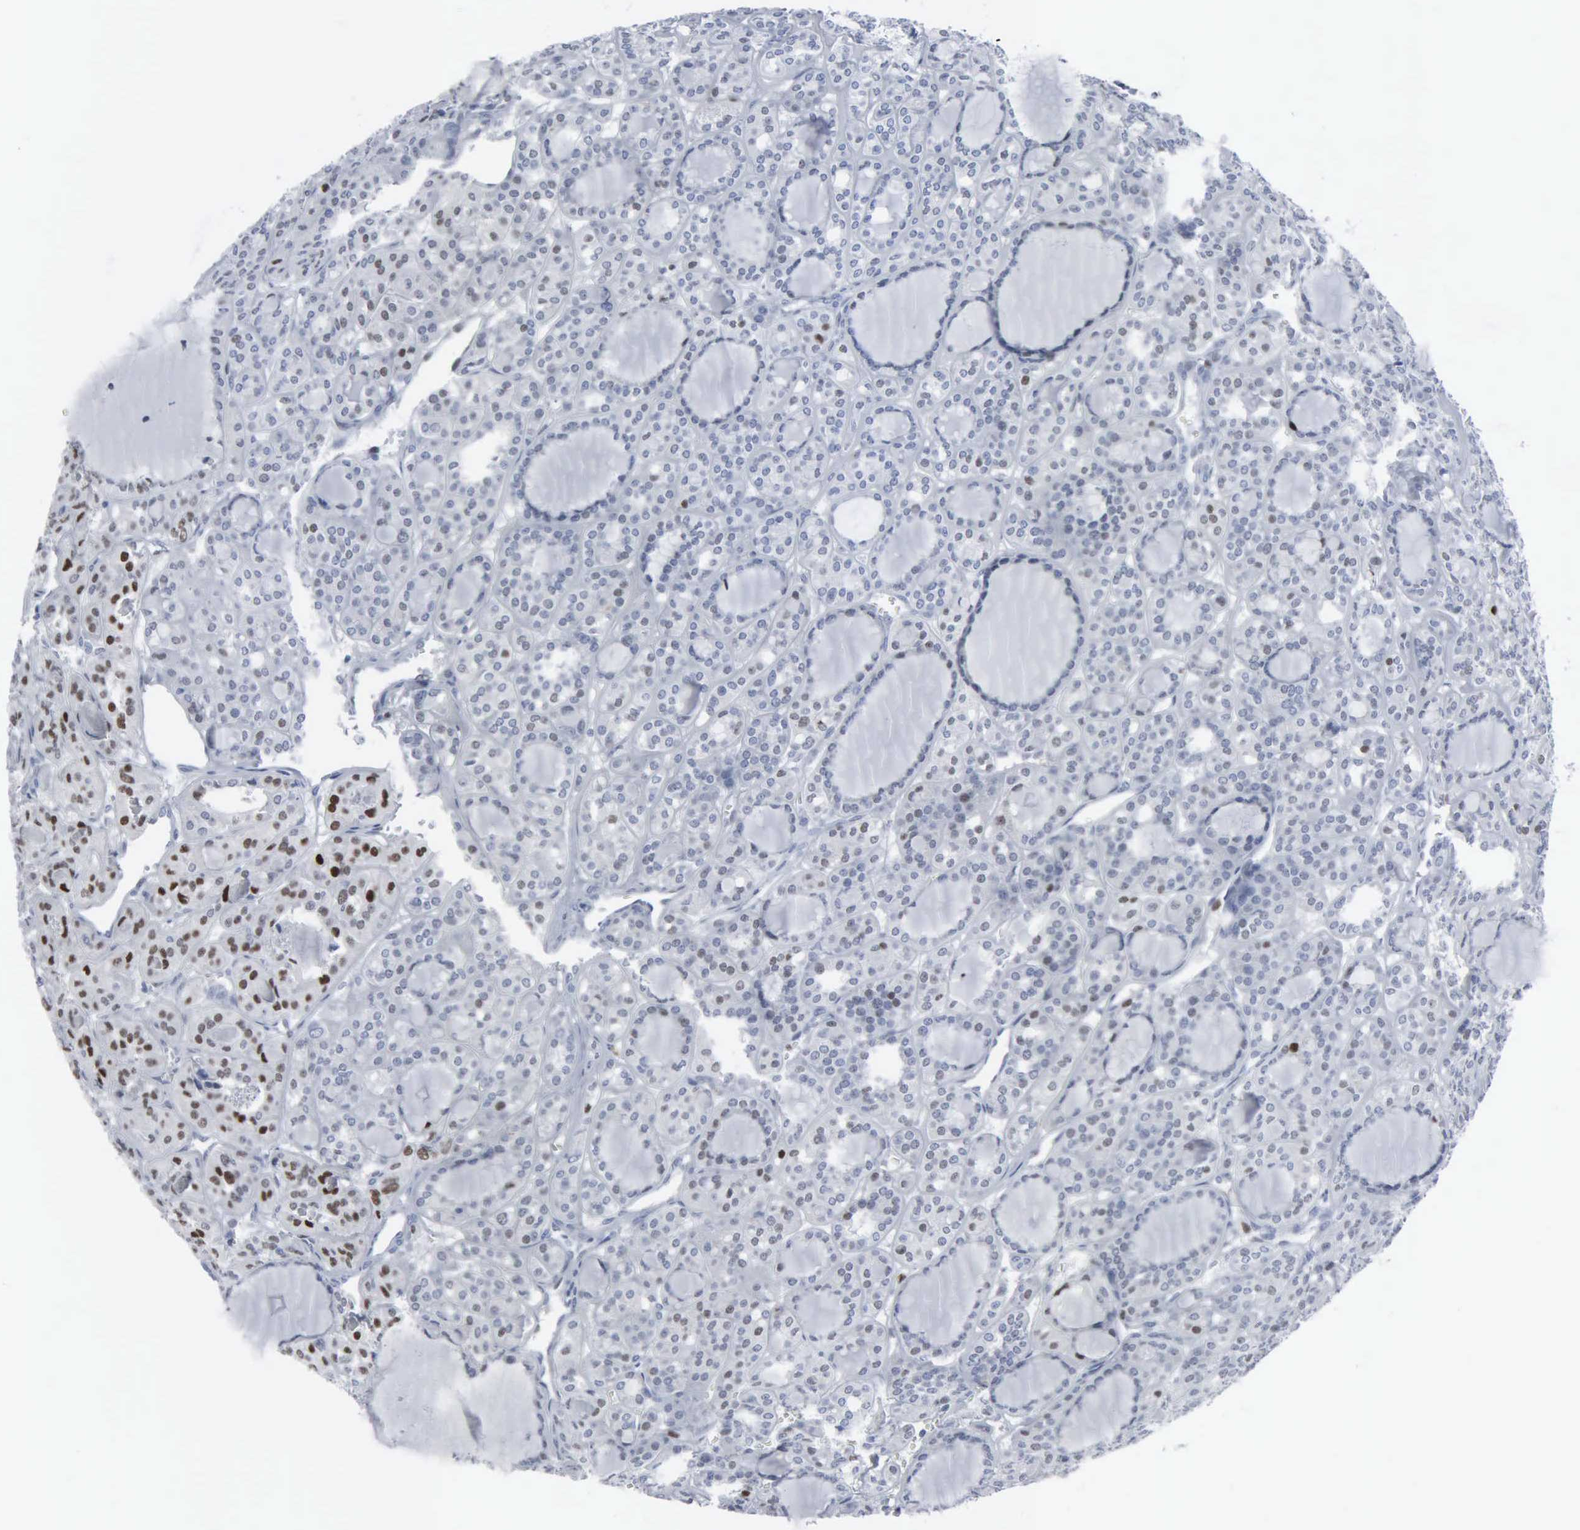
{"staining": {"intensity": "strong", "quantity": "25%-75%", "location": "nuclear"}, "tissue": "thyroid cancer", "cell_type": "Tumor cells", "image_type": "cancer", "snomed": [{"axis": "morphology", "description": "Follicular adenoma carcinoma, NOS"}, {"axis": "topography", "description": "Thyroid gland"}], "caption": "High-magnification brightfield microscopy of follicular adenoma carcinoma (thyroid) stained with DAB (brown) and counterstained with hematoxylin (blue). tumor cells exhibit strong nuclear positivity is appreciated in approximately25%-75% of cells.", "gene": "CCND3", "patient": {"sex": "female", "age": 71}}